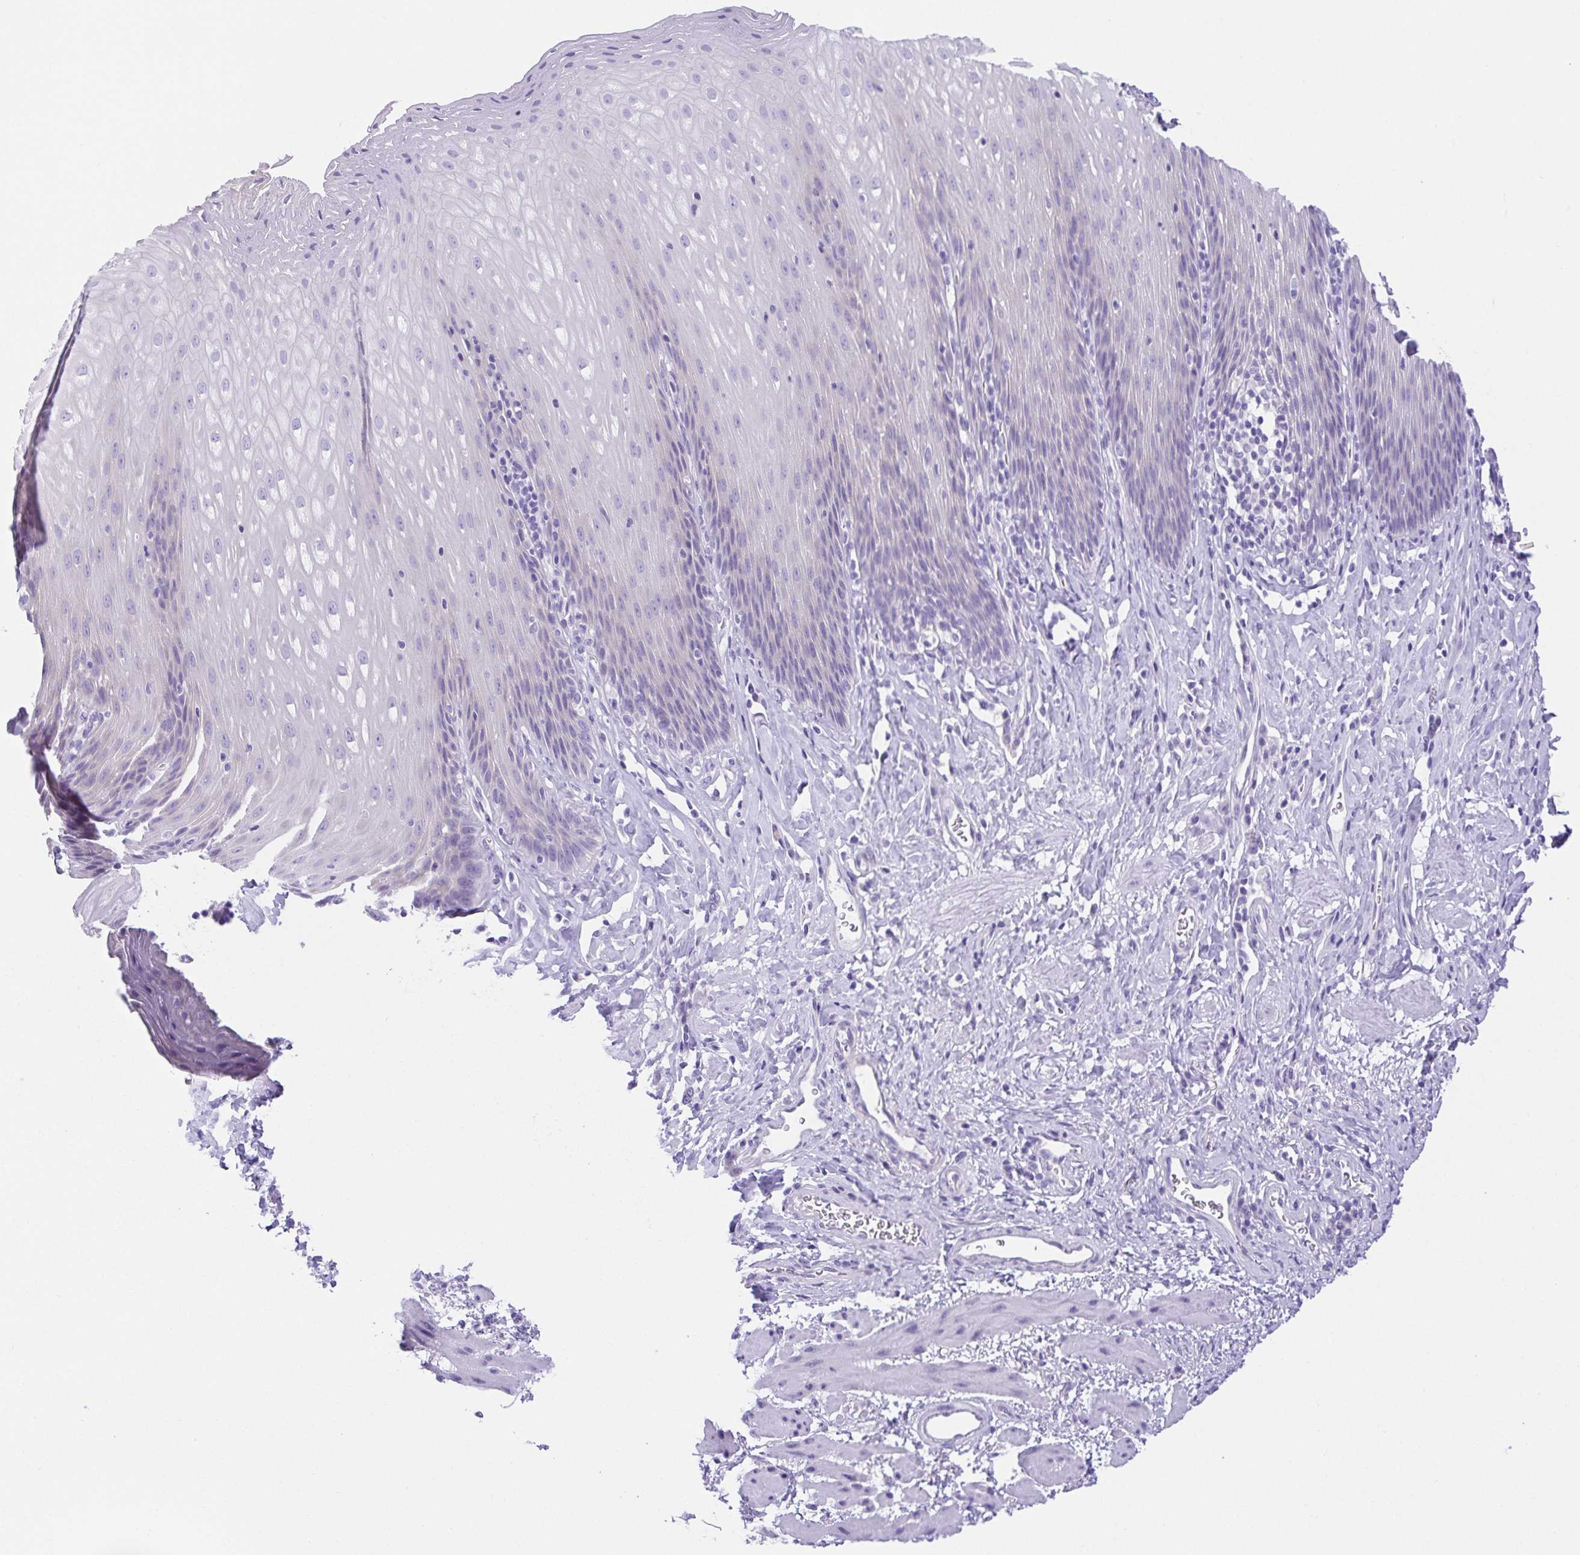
{"staining": {"intensity": "negative", "quantity": "none", "location": "none"}, "tissue": "esophagus", "cell_type": "Squamous epithelial cells", "image_type": "normal", "snomed": [{"axis": "morphology", "description": "Normal tissue, NOS"}, {"axis": "topography", "description": "Esophagus"}], "caption": "Squamous epithelial cells show no significant protein expression in benign esophagus. (DAB (3,3'-diaminobenzidine) immunohistochemistry (IHC) with hematoxylin counter stain).", "gene": "LUZP4", "patient": {"sex": "female", "age": 61}}